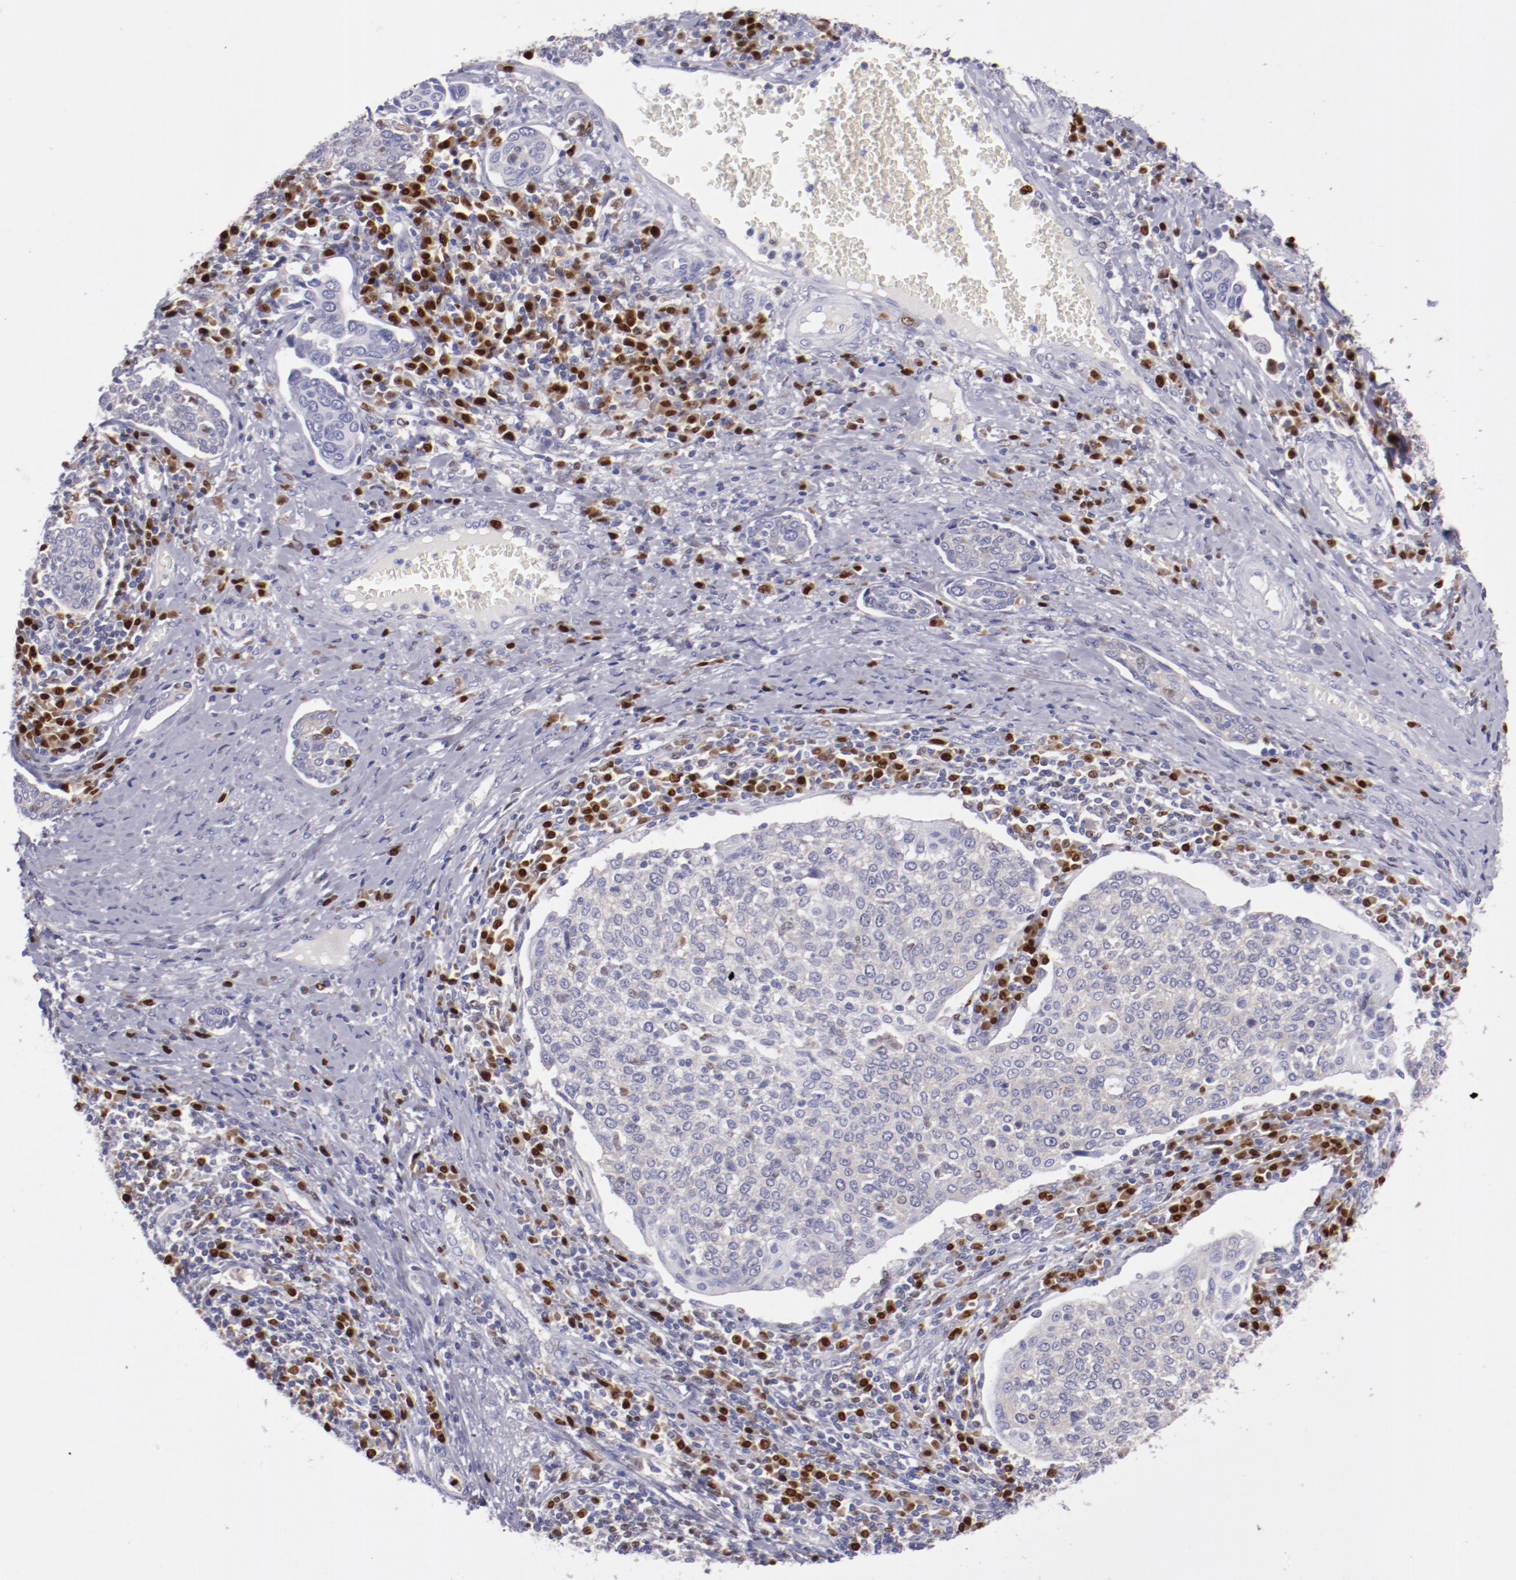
{"staining": {"intensity": "negative", "quantity": "none", "location": "none"}, "tissue": "cervical cancer", "cell_type": "Tumor cells", "image_type": "cancer", "snomed": [{"axis": "morphology", "description": "Squamous cell carcinoma, NOS"}, {"axis": "topography", "description": "Cervix"}], "caption": "This is a histopathology image of IHC staining of cervical cancer (squamous cell carcinoma), which shows no expression in tumor cells.", "gene": "IRF8", "patient": {"sex": "female", "age": 40}}